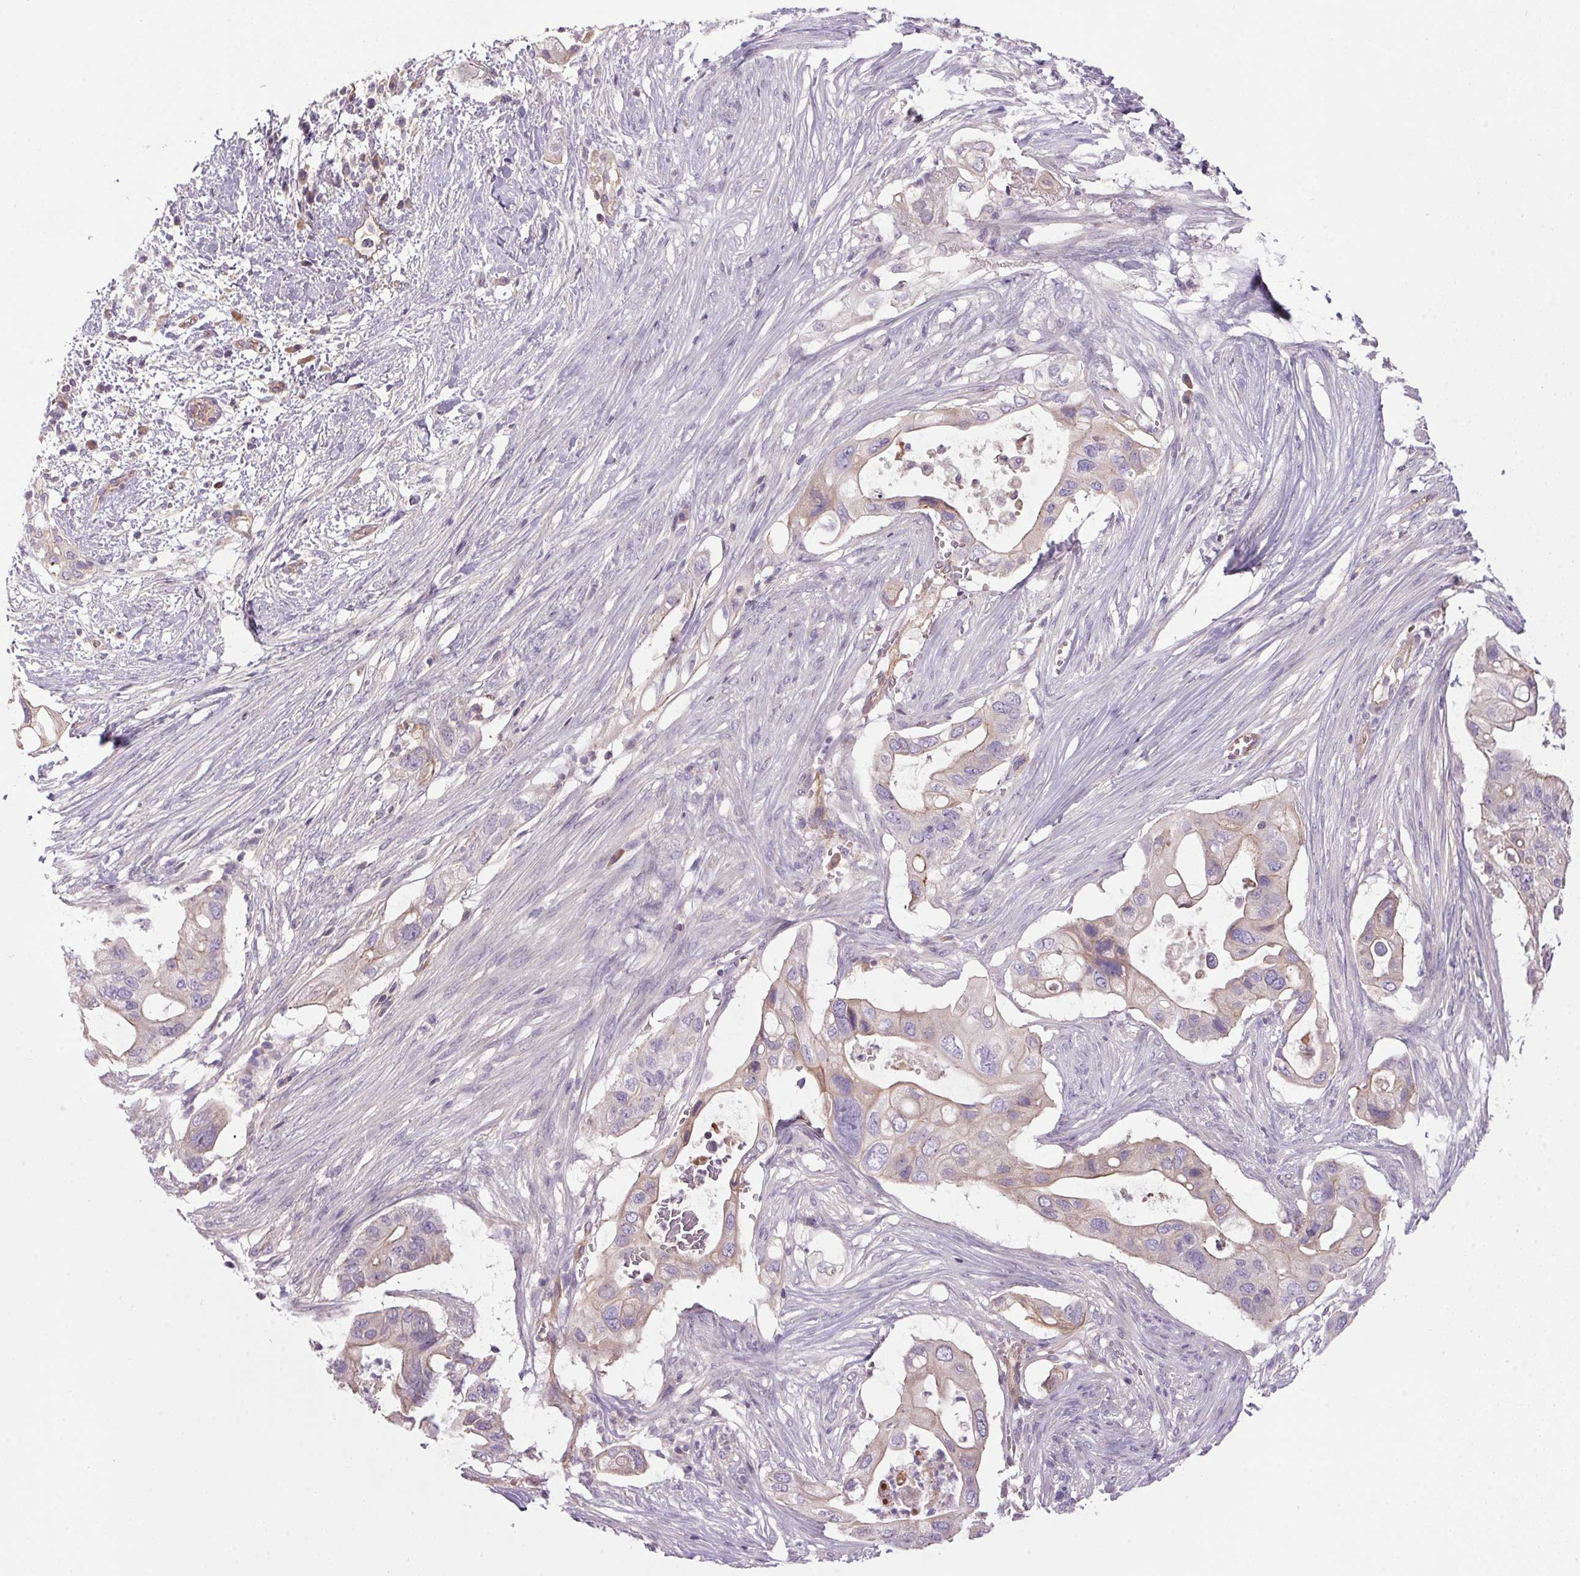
{"staining": {"intensity": "weak", "quantity": "<25%", "location": "cytoplasmic/membranous"}, "tissue": "pancreatic cancer", "cell_type": "Tumor cells", "image_type": "cancer", "snomed": [{"axis": "morphology", "description": "Adenocarcinoma, NOS"}, {"axis": "topography", "description": "Pancreas"}], "caption": "Protein analysis of pancreatic adenocarcinoma displays no significant staining in tumor cells.", "gene": "APOC4", "patient": {"sex": "female", "age": 72}}